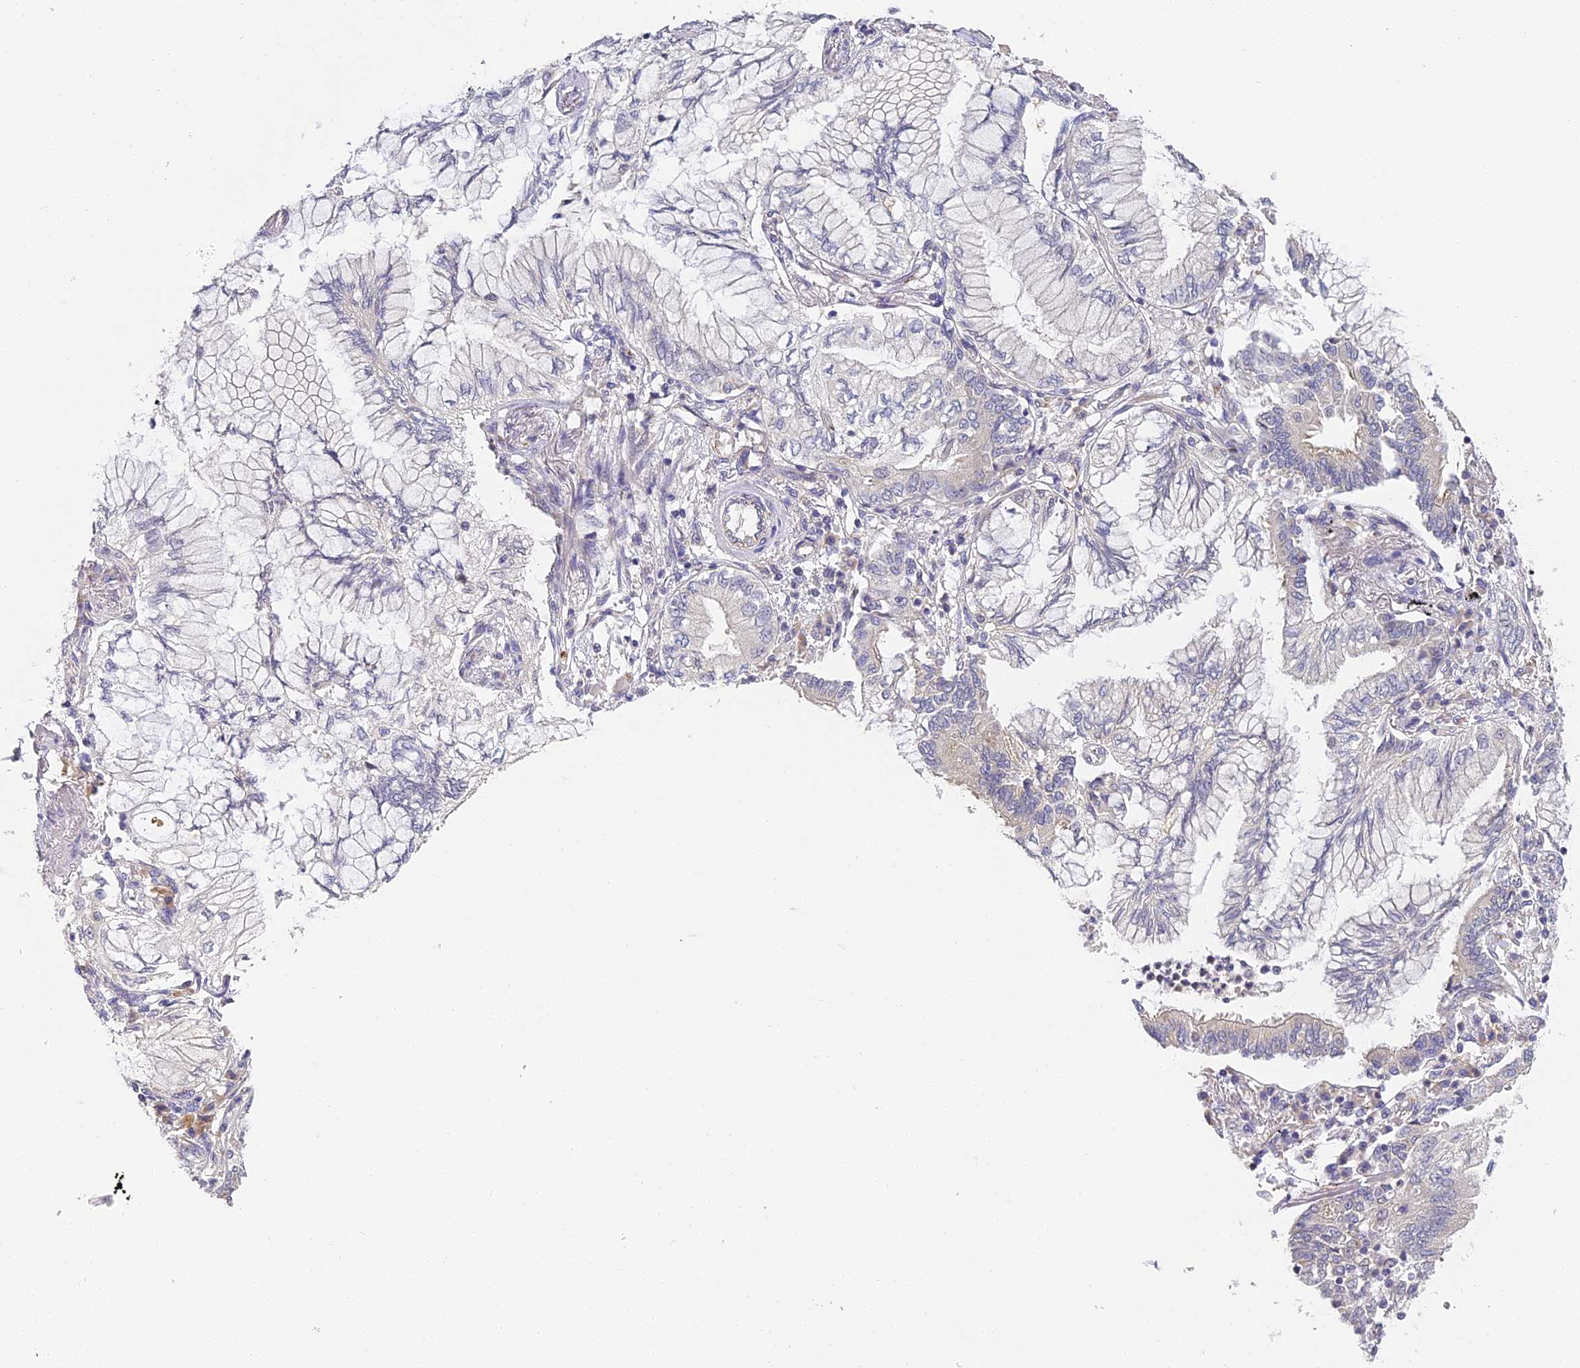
{"staining": {"intensity": "negative", "quantity": "none", "location": "none"}, "tissue": "lung cancer", "cell_type": "Tumor cells", "image_type": "cancer", "snomed": [{"axis": "morphology", "description": "Adenocarcinoma, NOS"}, {"axis": "topography", "description": "Lung"}], "caption": "Immunohistochemistry (IHC) image of neoplastic tissue: human adenocarcinoma (lung) stained with DAB exhibits no significant protein expression in tumor cells.", "gene": "DNAAF10", "patient": {"sex": "female", "age": 70}}